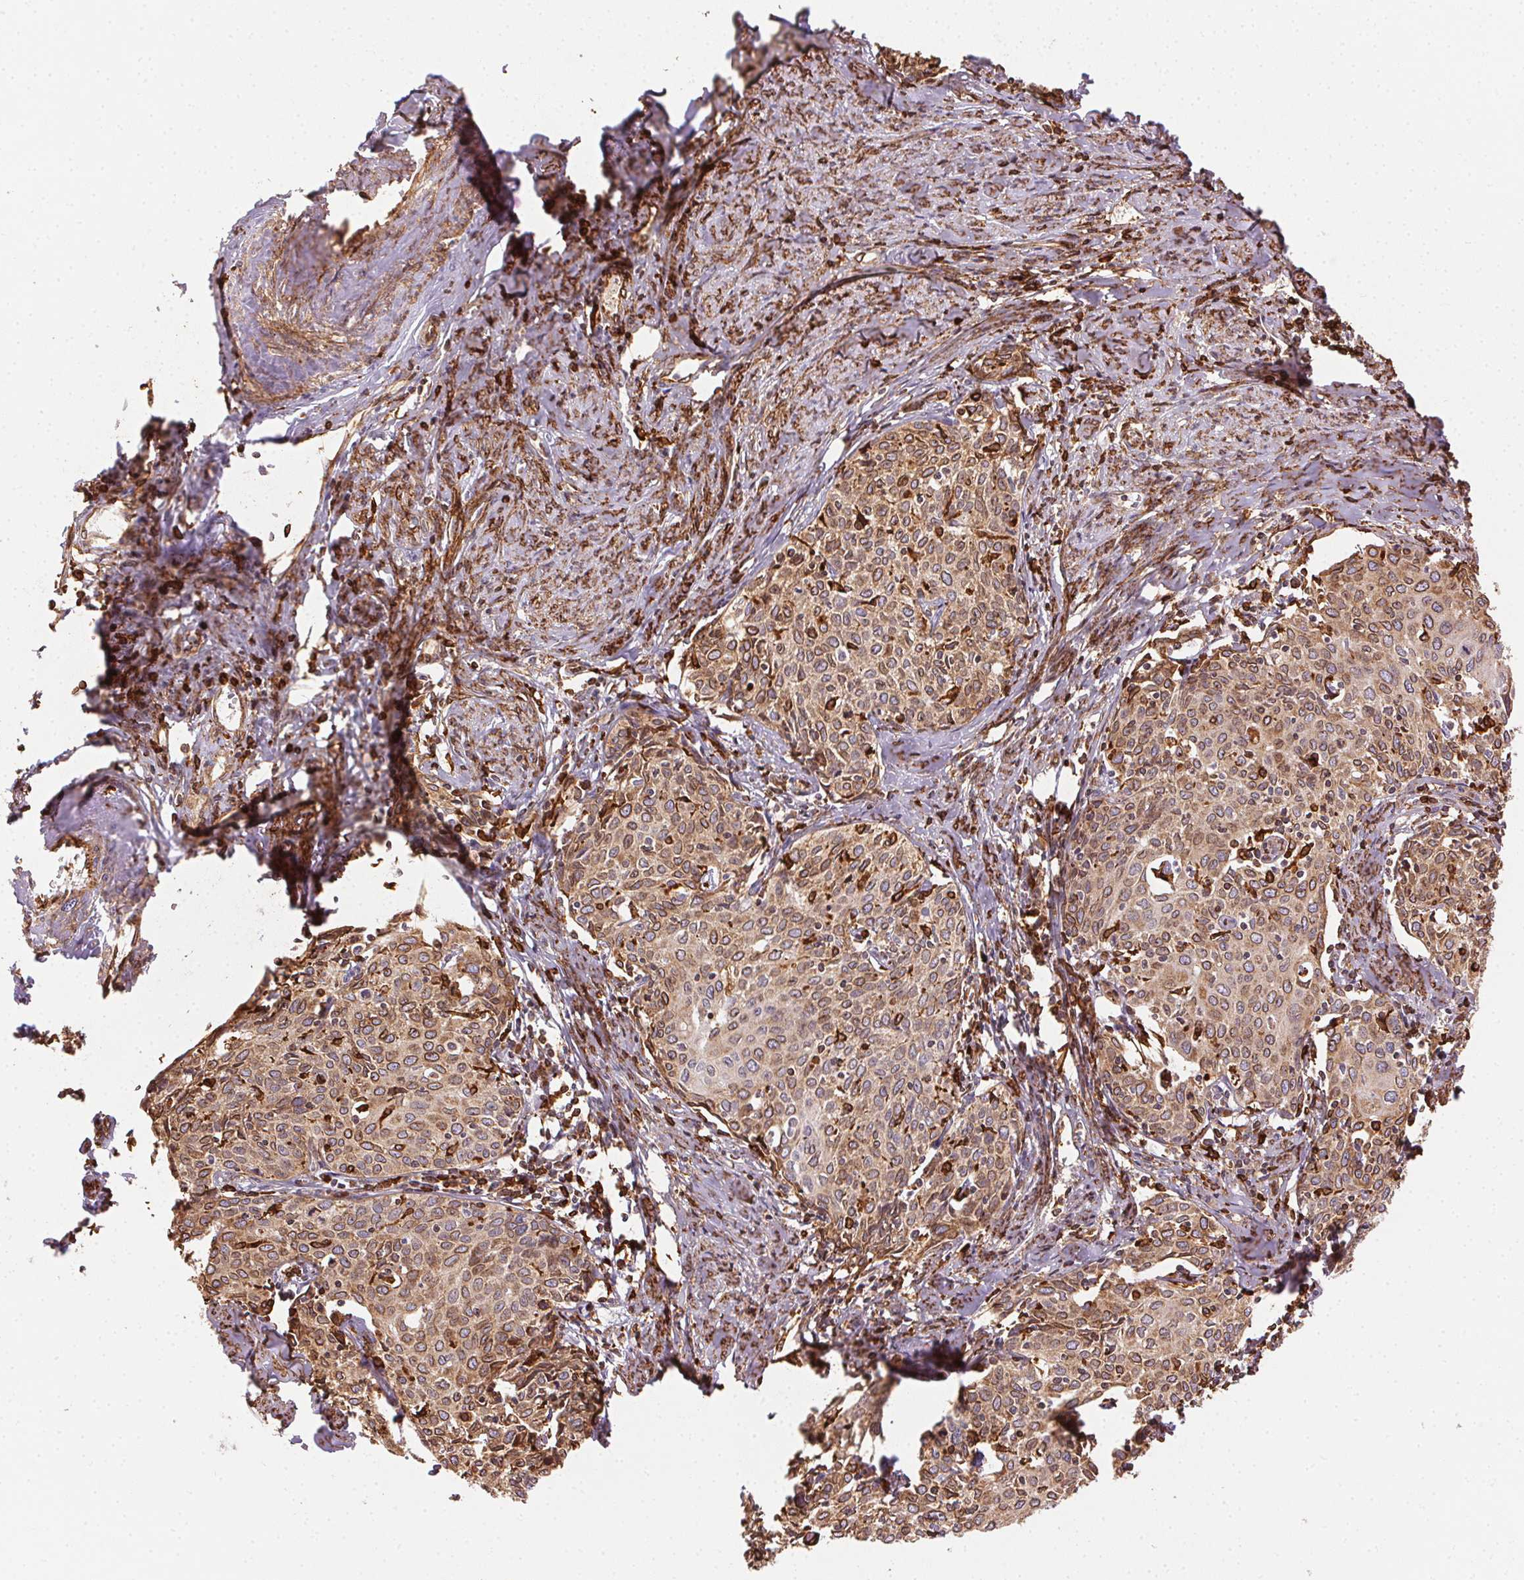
{"staining": {"intensity": "moderate", "quantity": ">75%", "location": "cytoplasmic/membranous"}, "tissue": "cervical cancer", "cell_type": "Tumor cells", "image_type": "cancer", "snomed": [{"axis": "morphology", "description": "Squamous cell carcinoma, NOS"}, {"axis": "topography", "description": "Cervix"}], "caption": "An immunohistochemistry histopathology image of neoplastic tissue is shown. Protein staining in brown shows moderate cytoplasmic/membranous positivity in cervical cancer within tumor cells. The staining was performed using DAB (3,3'-diaminobenzidine) to visualize the protein expression in brown, while the nuclei were stained in blue with hematoxylin (Magnification: 20x).", "gene": "RNASET2", "patient": {"sex": "female", "age": 62}}